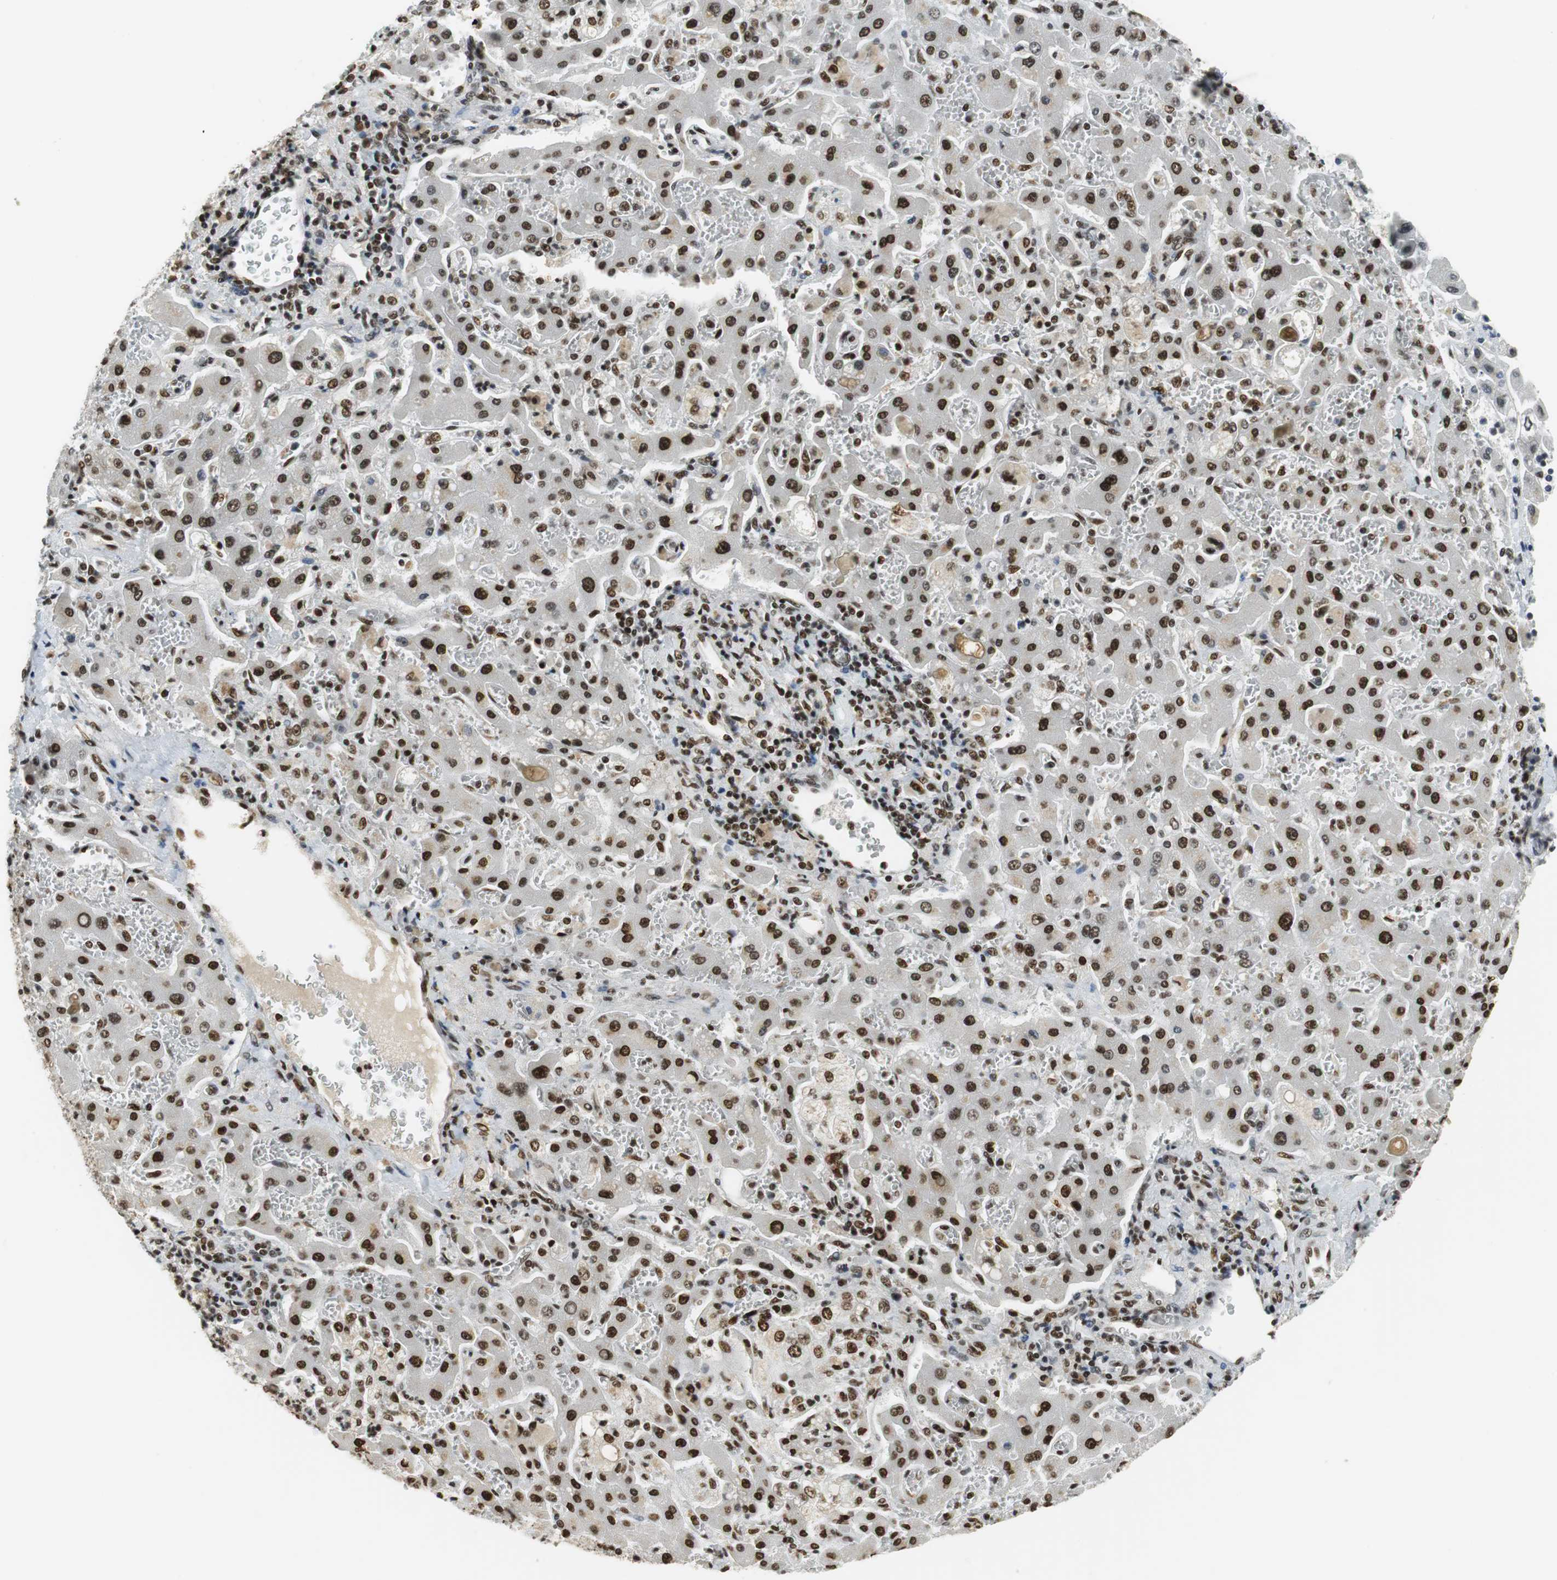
{"staining": {"intensity": "strong", "quantity": ">75%", "location": "nuclear"}, "tissue": "liver cancer", "cell_type": "Tumor cells", "image_type": "cancer", "snomed": [{"axis": "morphology", "description": "Cholangiocarcinoma"}, {"axis": "topography", "description": "Liver"}], "caption": "High-magnification brightfield microscopy of liver cholangiocarcinoma stained with DAB (brown) and counterstained with hematoxylin (blue). tumor cells exhibit strong nuclear staining is identified in about>75% of cells. The staining was performed using DAB (3,3'-diaminobenzidine) to visualize the protein expression in brown, while the nuclei were stained in blue with hematoxylin (Magnification: 20x).", "gene": "PRKDC", "patient": {"sex": "male", "age": 50}}